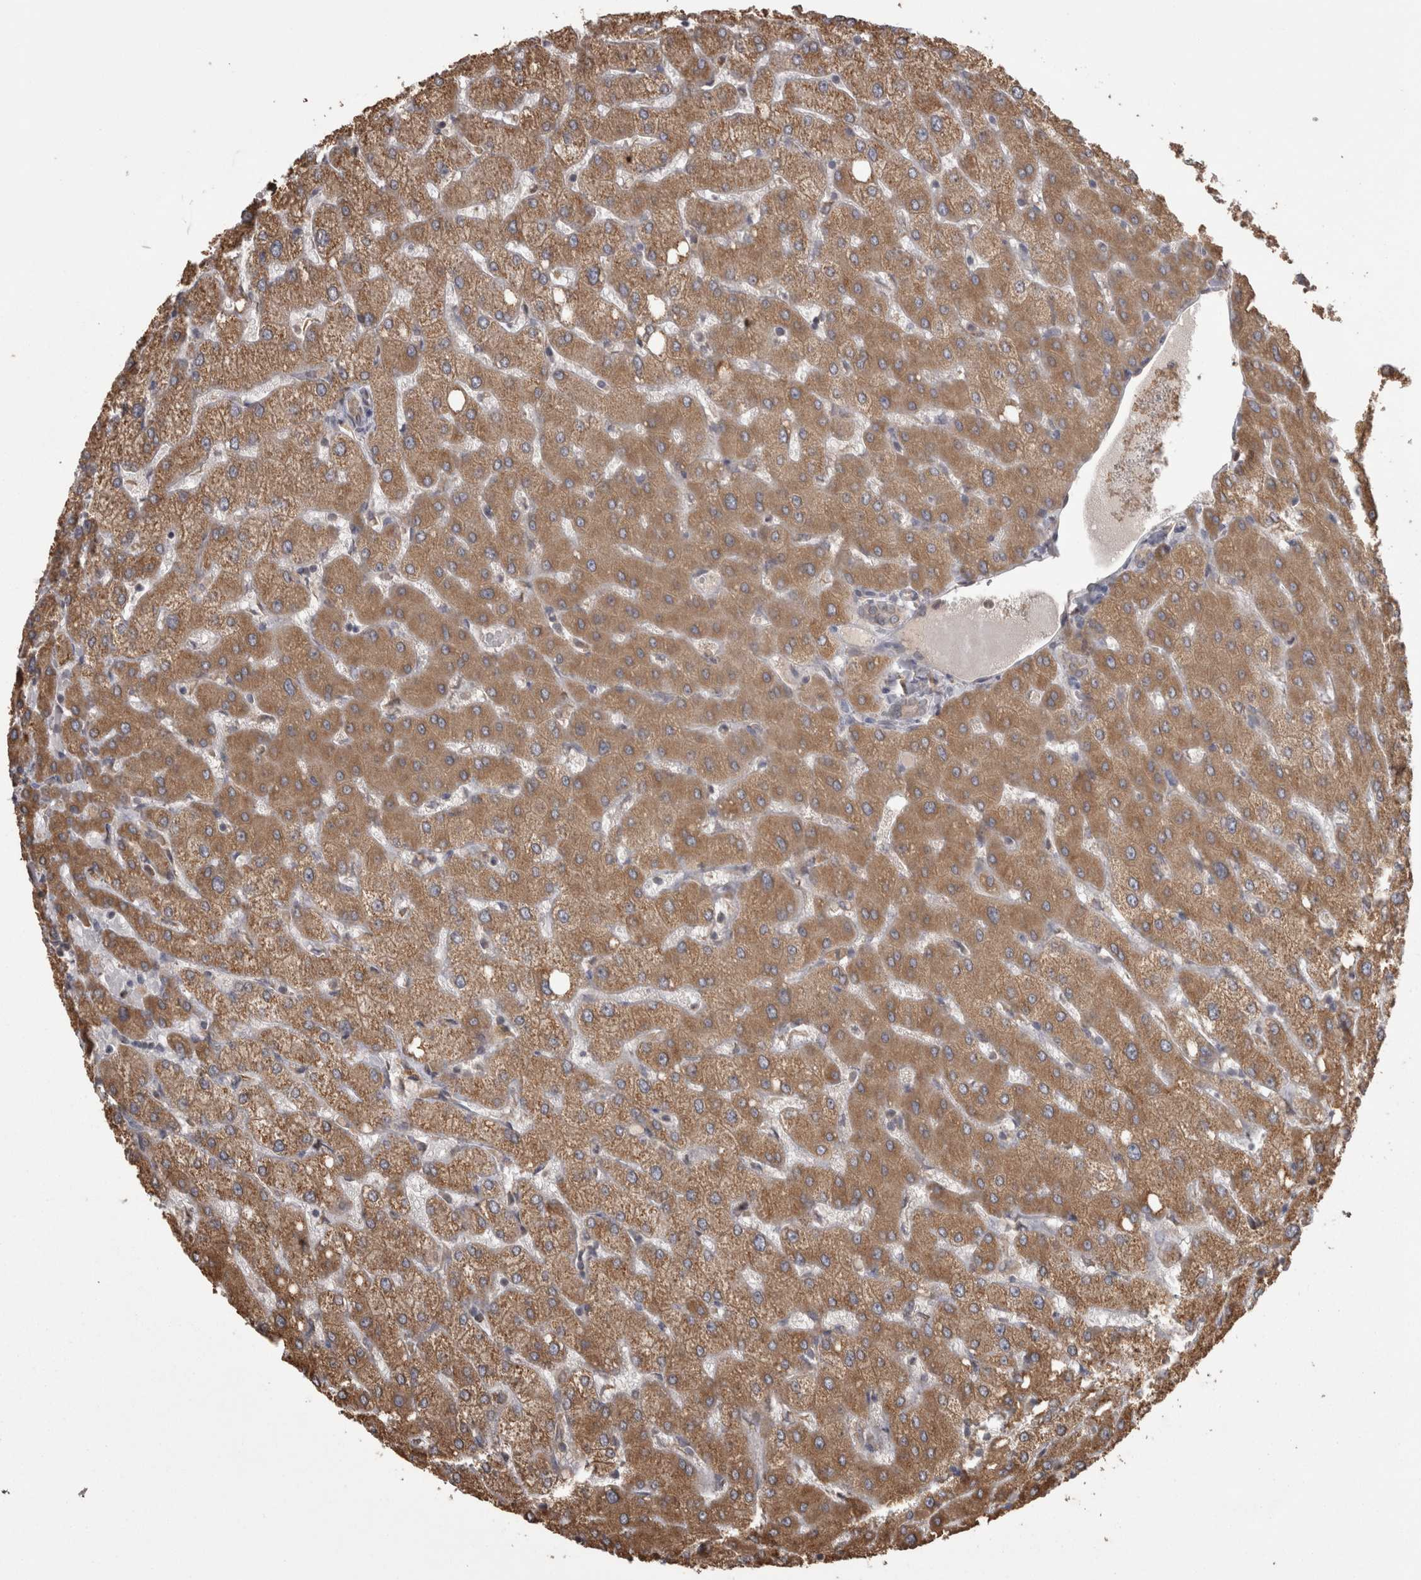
{"staining": {"intensity": "moderate", "quantity": ">75%", "location": "cytoplasmic/membranous"}, "tissue": "liver", "cell_type": "Cholangiocytes", "image_type": "normal", "snomed": [{"axis": "morphology", "description": "Normal tissue, NOS"}, {"axis": "topography", "description": "Liver"}], "caption": "The image exhibits staining of benign liver, revealing moderate cytoplasmic/membranous protein staining (brown color) within cholangiocytes. The staining was performed using DAB, with brown indicating positive protein expression. Nuclei are stained blue with hematoxylin.", "gene": "PON2", "patient": {"sex": "female", "age": 54}}